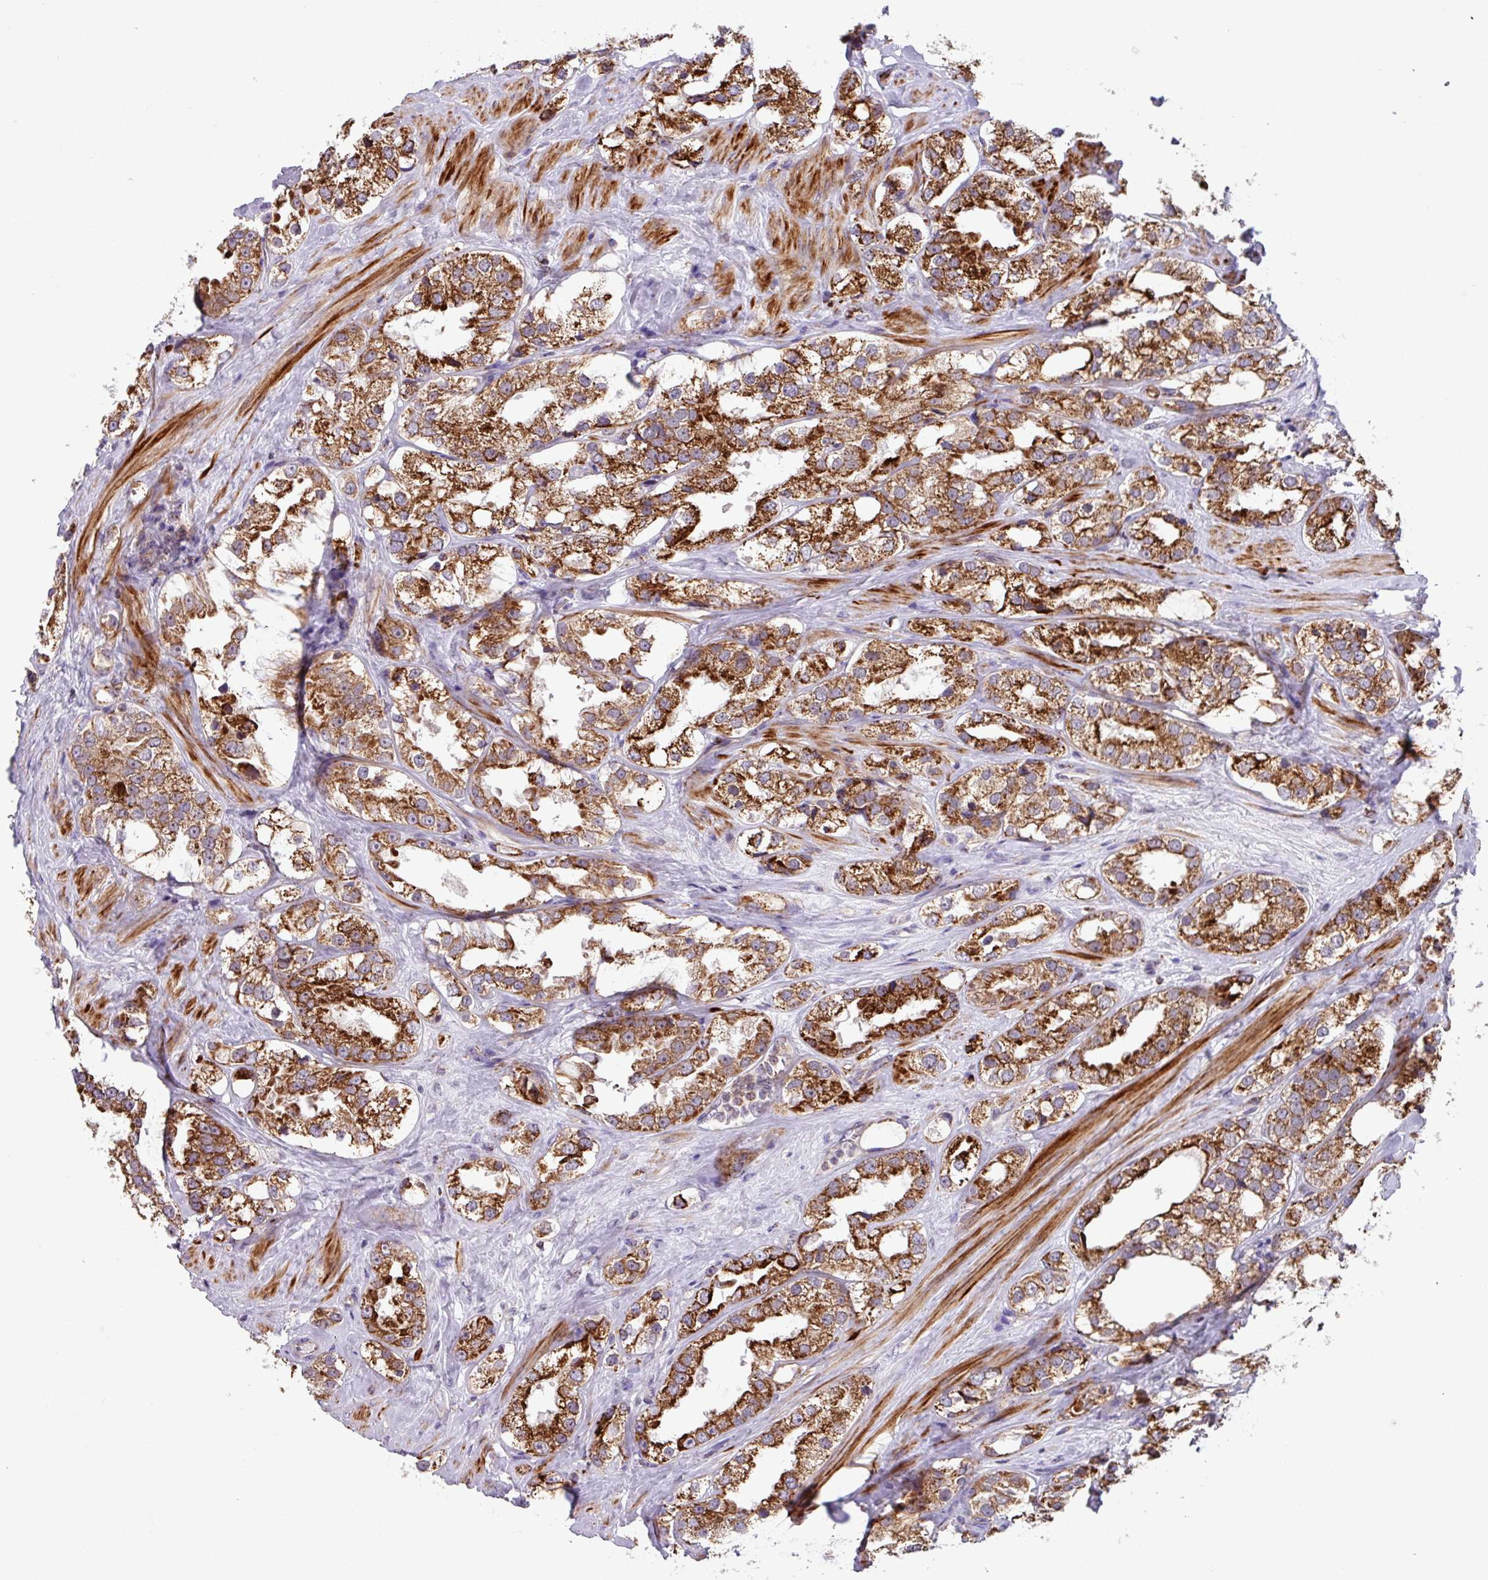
{"staining": {"intensity": "strong", "quantity": ">75%", "location": "cytoplasmic/membranous"}, "tissue": "prostate cancer", "cell_type": "Tumor cells", "image_type": "cancer", "snomed": [{"axis": "morphology", "description": "Adenocarcinoma, NOS"}, {"axis": "topography", "description": "Prostate"}], "caption": "An immunohistochemistry micrograph of neoplastic tissue is shown. Protein staining in brown labels strong cytoplasmic/membranous positivity in prostate adenocarcinoma within tumor cells.", "gene": "AKIRIN1", "patient": {"sex": "male", "age": 79}}